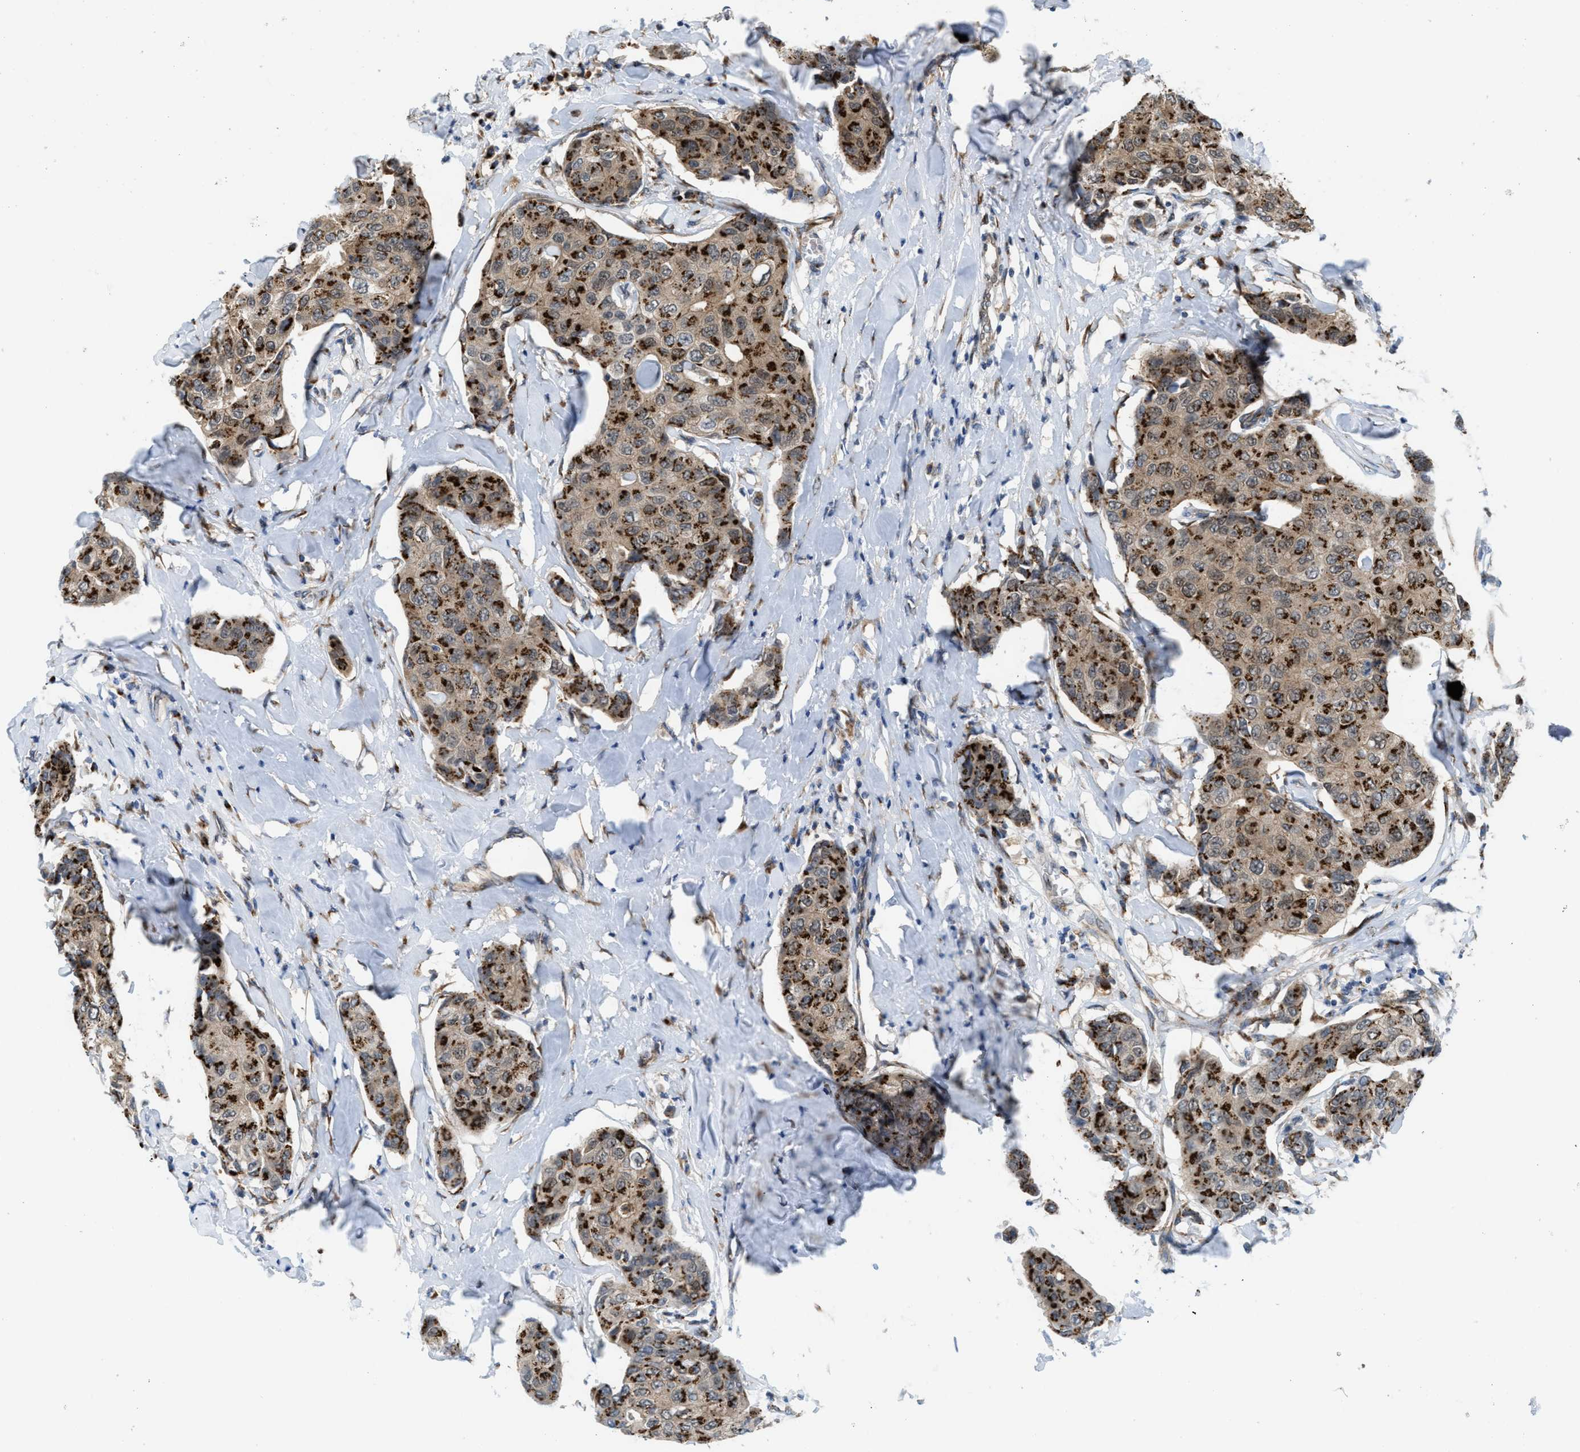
{"staining": {"intensity": "strong", "quantity": ">75%", "location": "cytoplasmic/membranous"}, "tissue": "breast cancer", "cell_type": "Tumor cells", "image_type": "cancer", "snomed": [{"axis": "morphology", "description": "Duct carcinoma"}, {"axis": "topography", "description": "Breast"}], "caption": "Immunohistochemistry (IHC) staining of breast cancer (intraductal carcinoma), which demonstrates high levels of strong cytoplasmic/membranous staining in approximately >75% of tumor cells indicating strong cytoplasmic/membranous protein expression. The staining was performed using DAB (brown) for protein detection and nuclei were counterstained in hematoxylin (blue).", "gene": "SLC38A10", "patient": {"sex": "female", "age": 80}}